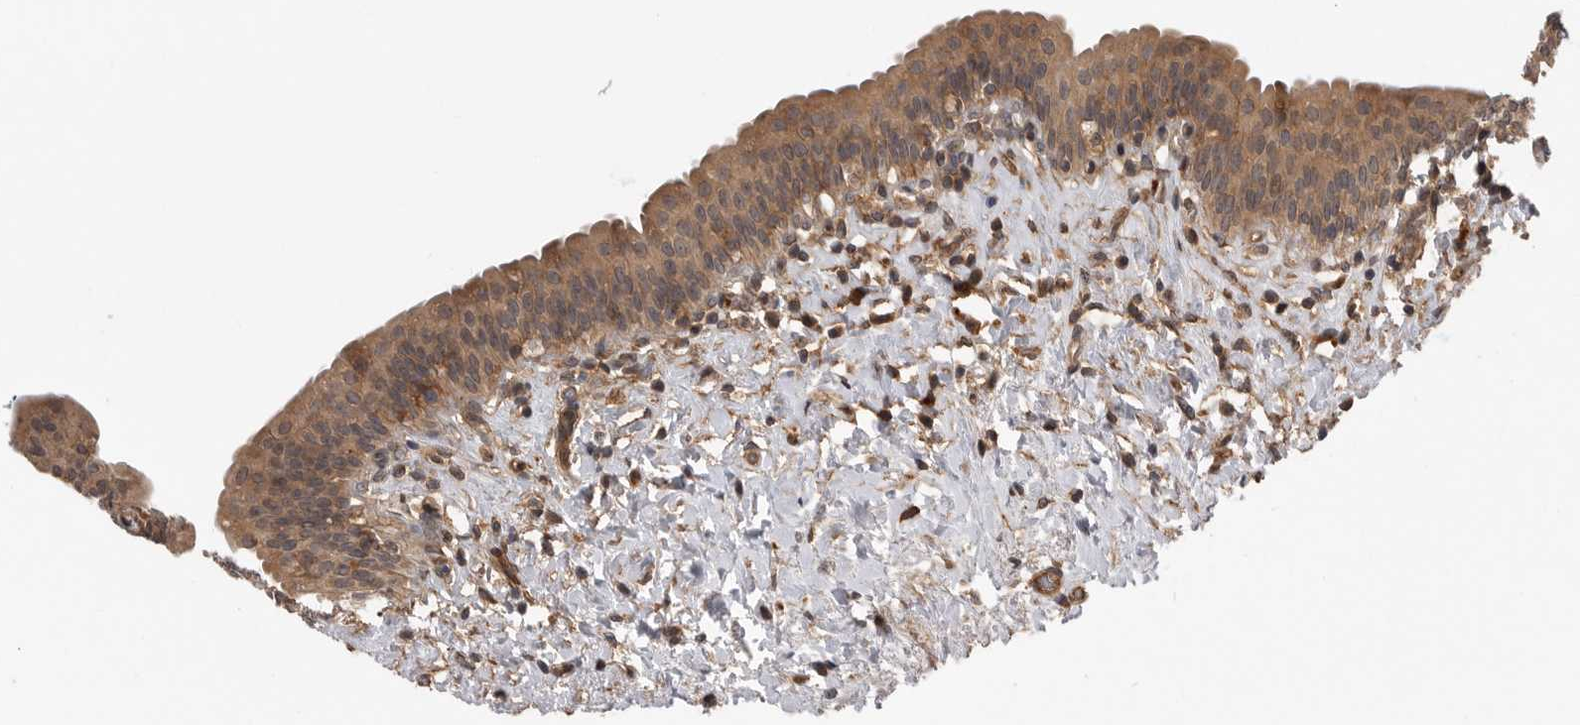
{"staining": {"intensity": "moderate", "quantity": ">75%", "location": "cytoplasmic/membranous"}, "tissue": "urinary bladder", "cell_type": "Urothelial cells", "image_type": "normal", "snomed": [{"axis": "morphology", "description": "Normal tissue, NOS"}, {"axis": "topography", "description": "Urinary bladder"}], "caption": "Urinary bladder stained with immunohistochemistry (IHC) displays moderate cytoplasmic/membranous staining in about >75% of urothelial cells.", "gene": "TRIM56", "patient": {"sex": "male", "age": 83}}